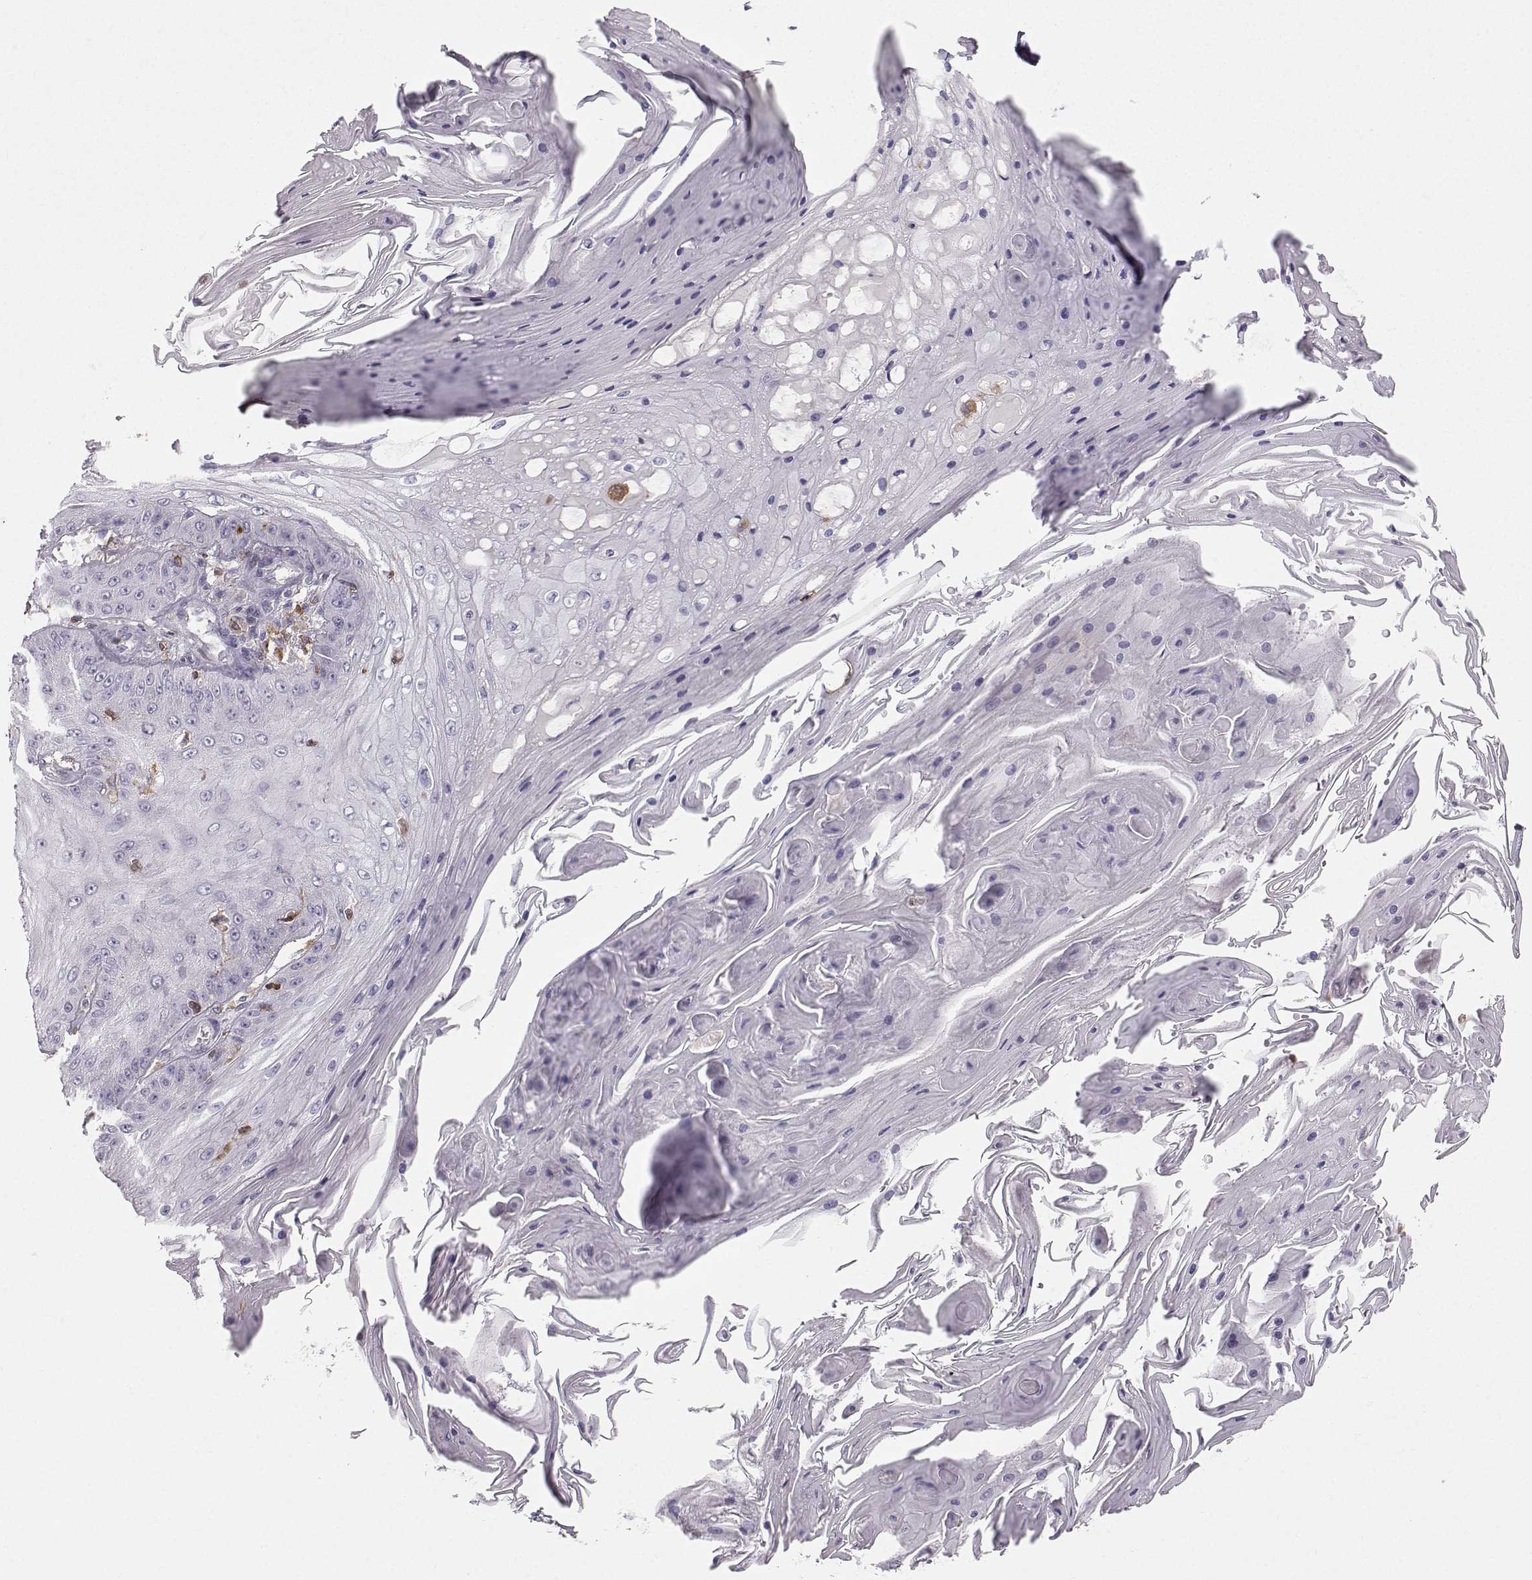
{"staining": {"intensity": "negative", "quantity": "none", "location": "none"}, "tissue": "skin cancer", "cell_type": "Tumor cells", "image_type": "cancer", "snomed": [{"axis": "morphology", "description": "Squamous cell carcinoma, NOS"}, {"axis": "topography", "description": "Skin"}], "caption": "A high-resolution histopathology image shows IHC staining of skin cancer, which reveals no significant expression in tumor cells.", "gene": "ZBTB32", "patient": {"sex": "male", "age": 70}}